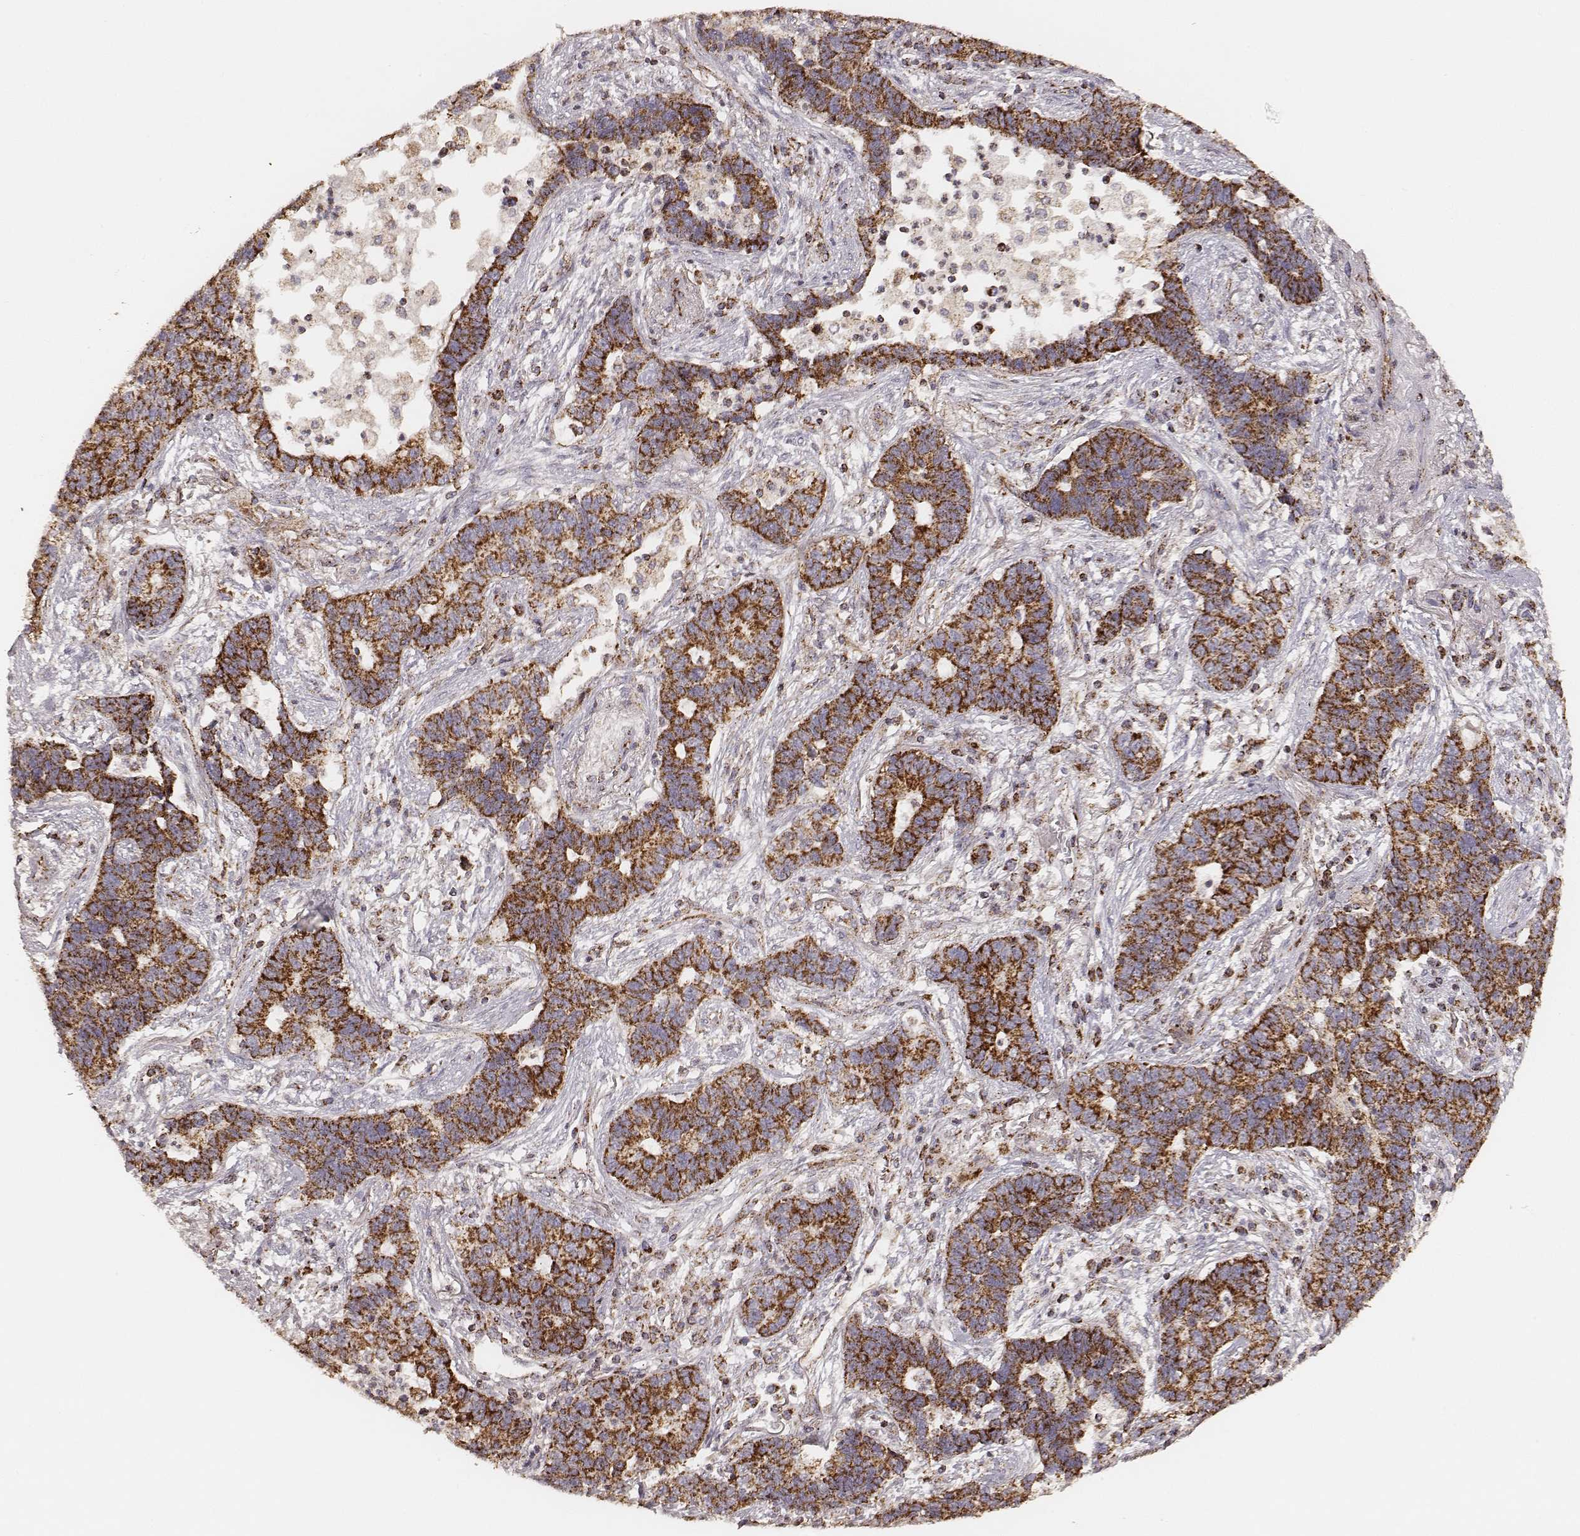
{"staining": {"intensity": "strong", "quantity": ">75%", "location": "cytoplasmic/membranous"}, "tissue": "lung cancer", "cell_type": "Tumor cells", "image_type": "cancer", "snomed": [{"axis": "morphology", "description": "Adenocarcinoma, NOS"}, {"axis": "topography", "description": "Lung"}], "caption": "The photomicrograph exhibits staining of lung cancer (adenocarcinoma), revealing strong cytoplasmic/membranous protein staining (brown color) within tumor cells.", "gene": "CS", "patient": {"sex": "female", "age": 57}}